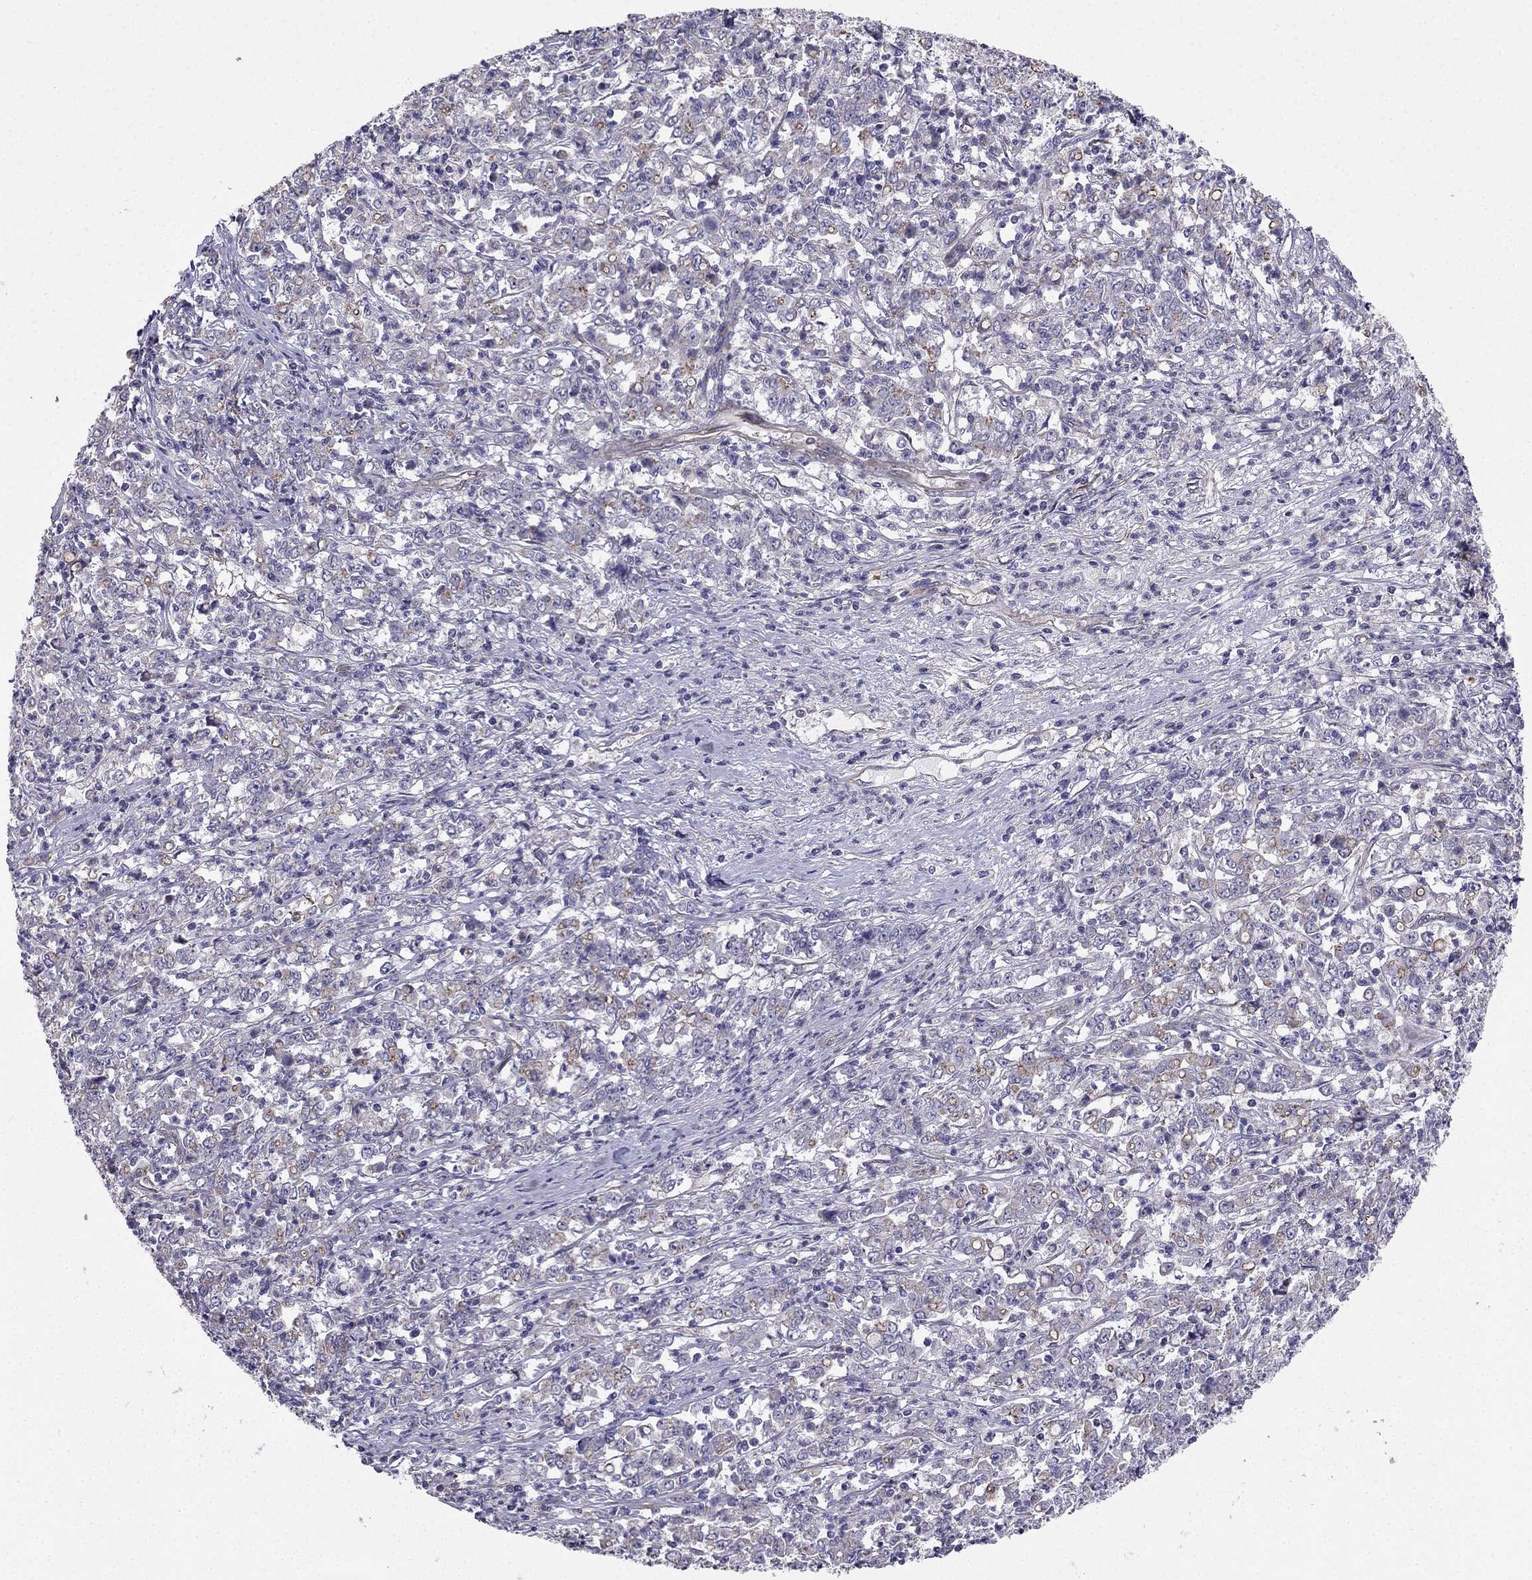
{"staining": {"intensity": "weak", "quantity": "<25%", "location": "cytoplasmic/membranous"}, "tissue": "stomach cancer", "cell_type": "Tumor cells", "image_type": "cancer", "snomed": [{"axis": "morphology", "description": "Adenocarcinoma, NOS"}, {"axis": "topography", "description": "Stomach, lower"}], "caption": "The micrograph shows no staining of tumor cells in adenocarcinoma (stomach).", "gene": "ENOX1", "patient": {"sex": "female", "age": 71}}